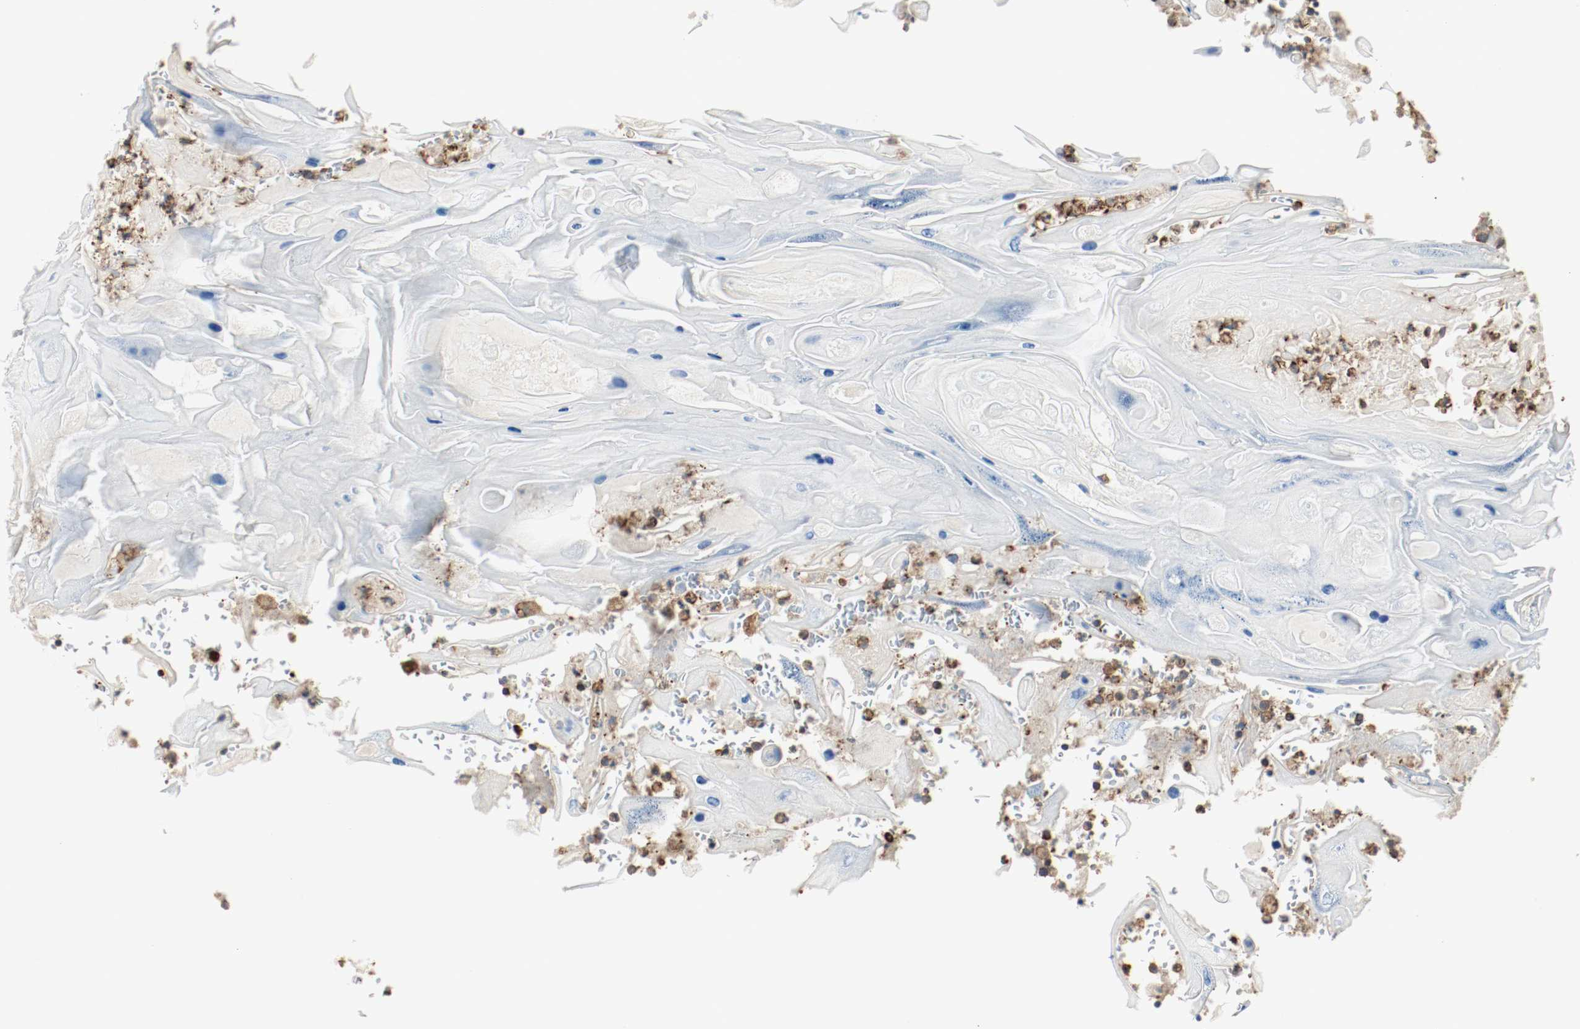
{"staining": {"intensity": "negative", "quantity": "none", "location": "none"}, "tissue": "head and neck cancer", "cell_type": "Tumor cells", "image_type": "cancer", "snomed": [{"axis": "morphology", "description": "Squamous cell carcinoma, NOS"}, {"axis": "topography", "description": "Oral tissue"}, {"axis": "topography", "description": "Head-Neck"}], "caption": "Head and neck cancer was stained to show a protein in brown. There is no significant expression in tumor cells. (Brightfield microscopy of DAB (3,3'-diaminobenzidine) immunohistochemistry (IHC) at high magnification).", "gene": "ARPC1B", "patient": {"sex": "female", "age": 76}}